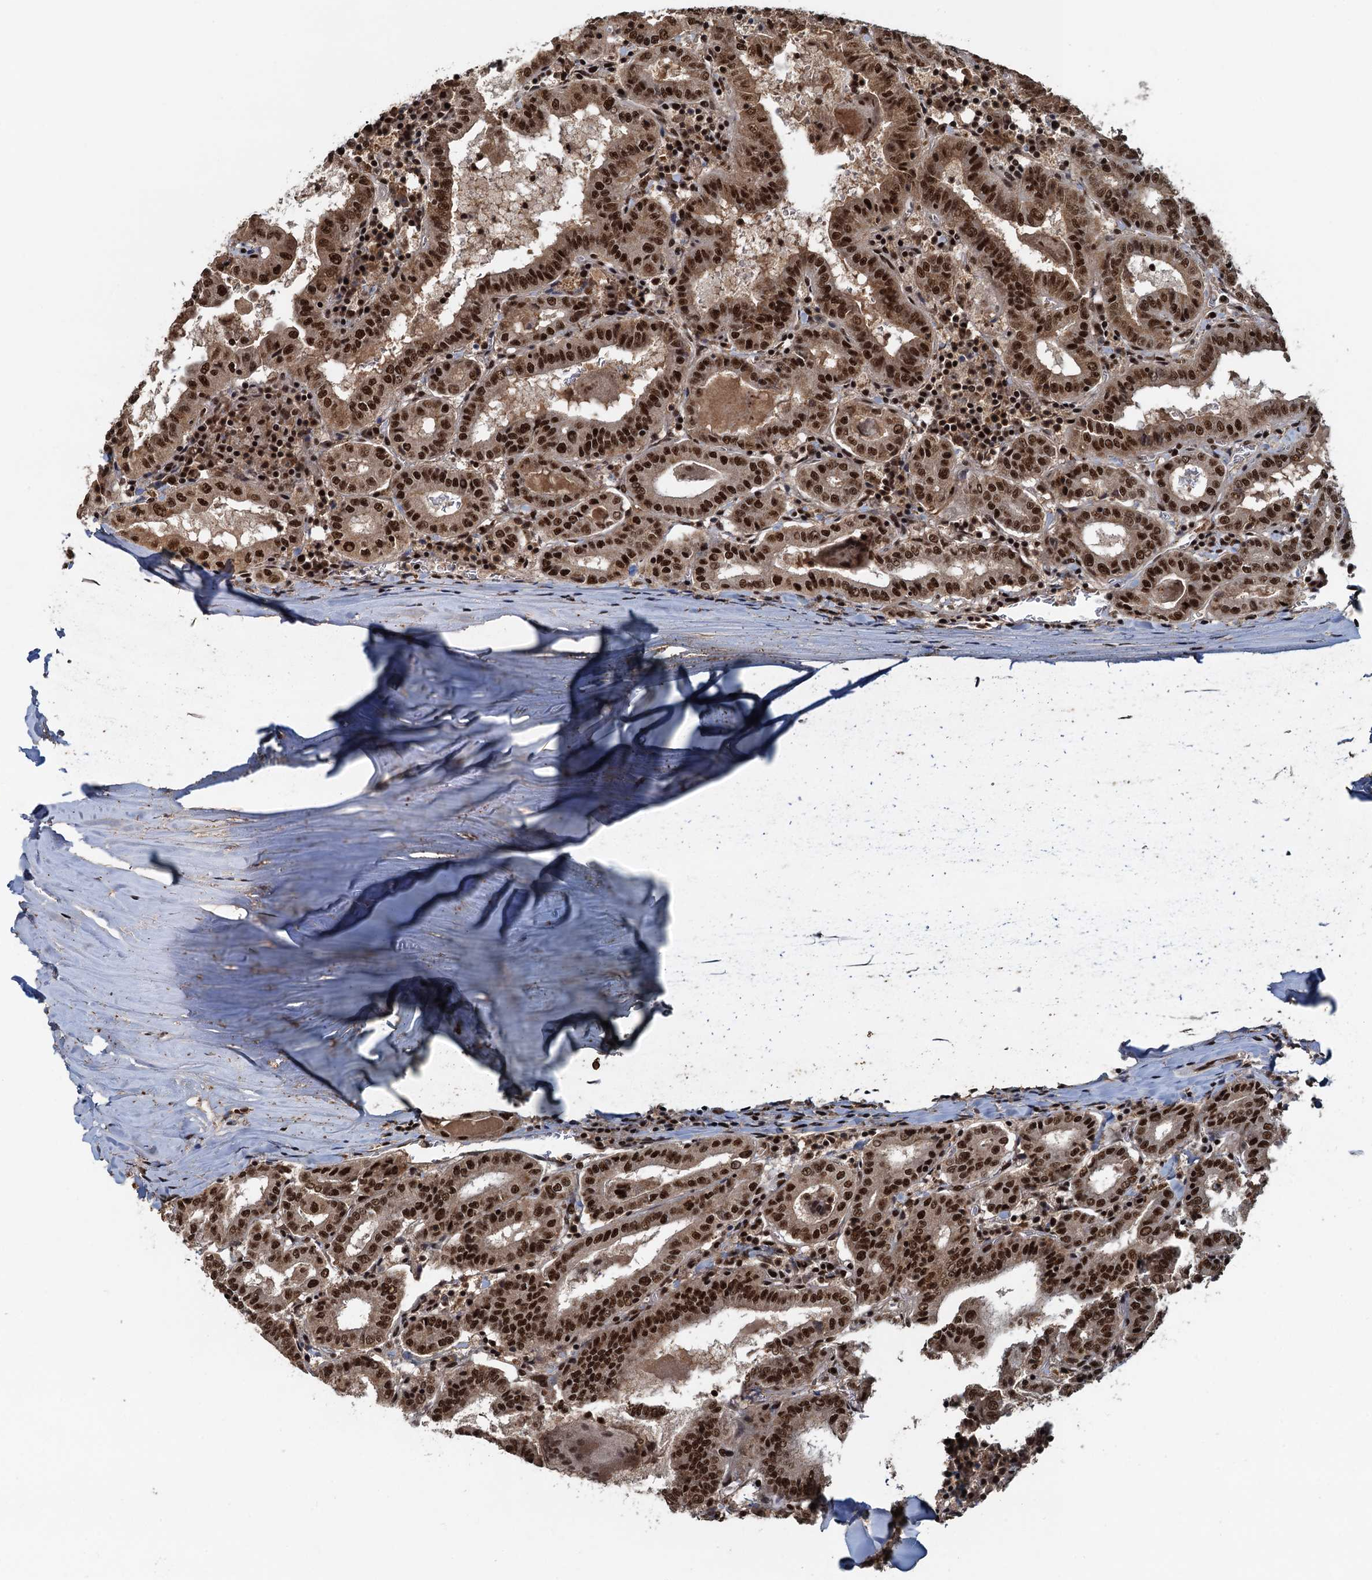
{"staining": {"intensity": "moderate", "quantity": ">75%", "location": "nuclear"}, "tissue": "thyroid cancer", "cell_type": "Tumor cells", "image_type": "cancer", "snomed": [{"axis": "morphology", "description": "Papillary adenocarcinoma, NOS"}, {"axis": "topography", "description": "Thyroid gland"}], "caption": "Immunohistochemistry (IHC) staining of papillary adenocarcinoma (thyroid), which exhibits medium levels of moderate nuclear staining in about >75% of tumor cells indicating moderate nuclear protein expression. The staining was performed using DAB (brown) for protein detection and nuclei were counterstained in hematoxylin (blue).", "gene": "ZC3H18", "patient": {"sex": "female", "age": 72}}